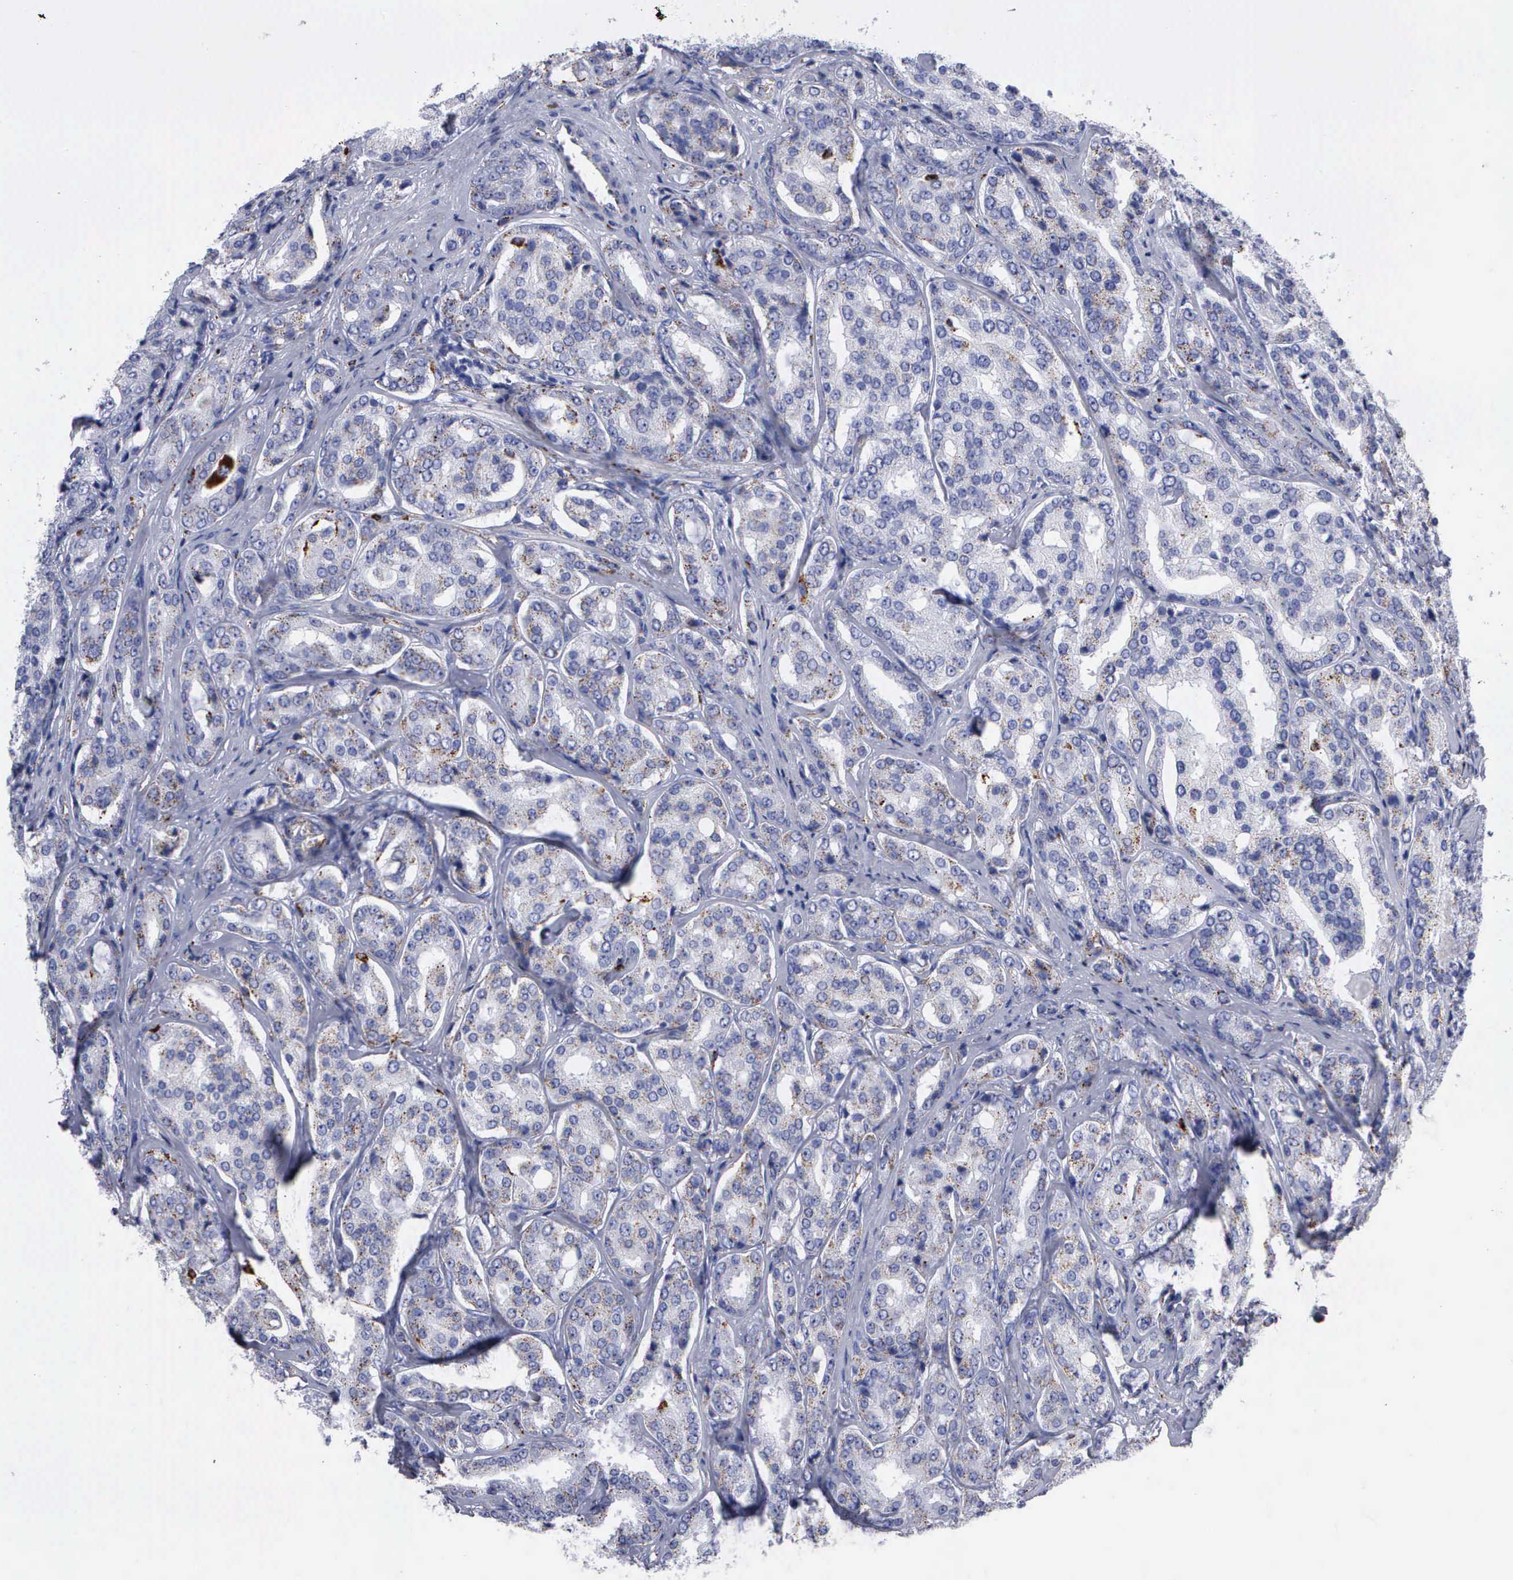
{"staining": {"intensity": "negative", "quantity": "none", "location": "none"}, "tissue": "prostate cancer", "cell_type": "Tumor cells", "image_type": "cancer", "snomed": [{"axis": "morphology", "description": "Adenocarcinoma, High grade"}, {"axis": "topography", "description": "Prostate"}], "caption": "Immunohistochemistry image of neoplastic tissue: prostate adenocarcinoma (high-grade) stained with DAB (3,3'-diaminobenzidine) displays no significant protein expression in tumor cells.", "gene": "CTSL", "patient": {"sex": "male", "age": 64}}